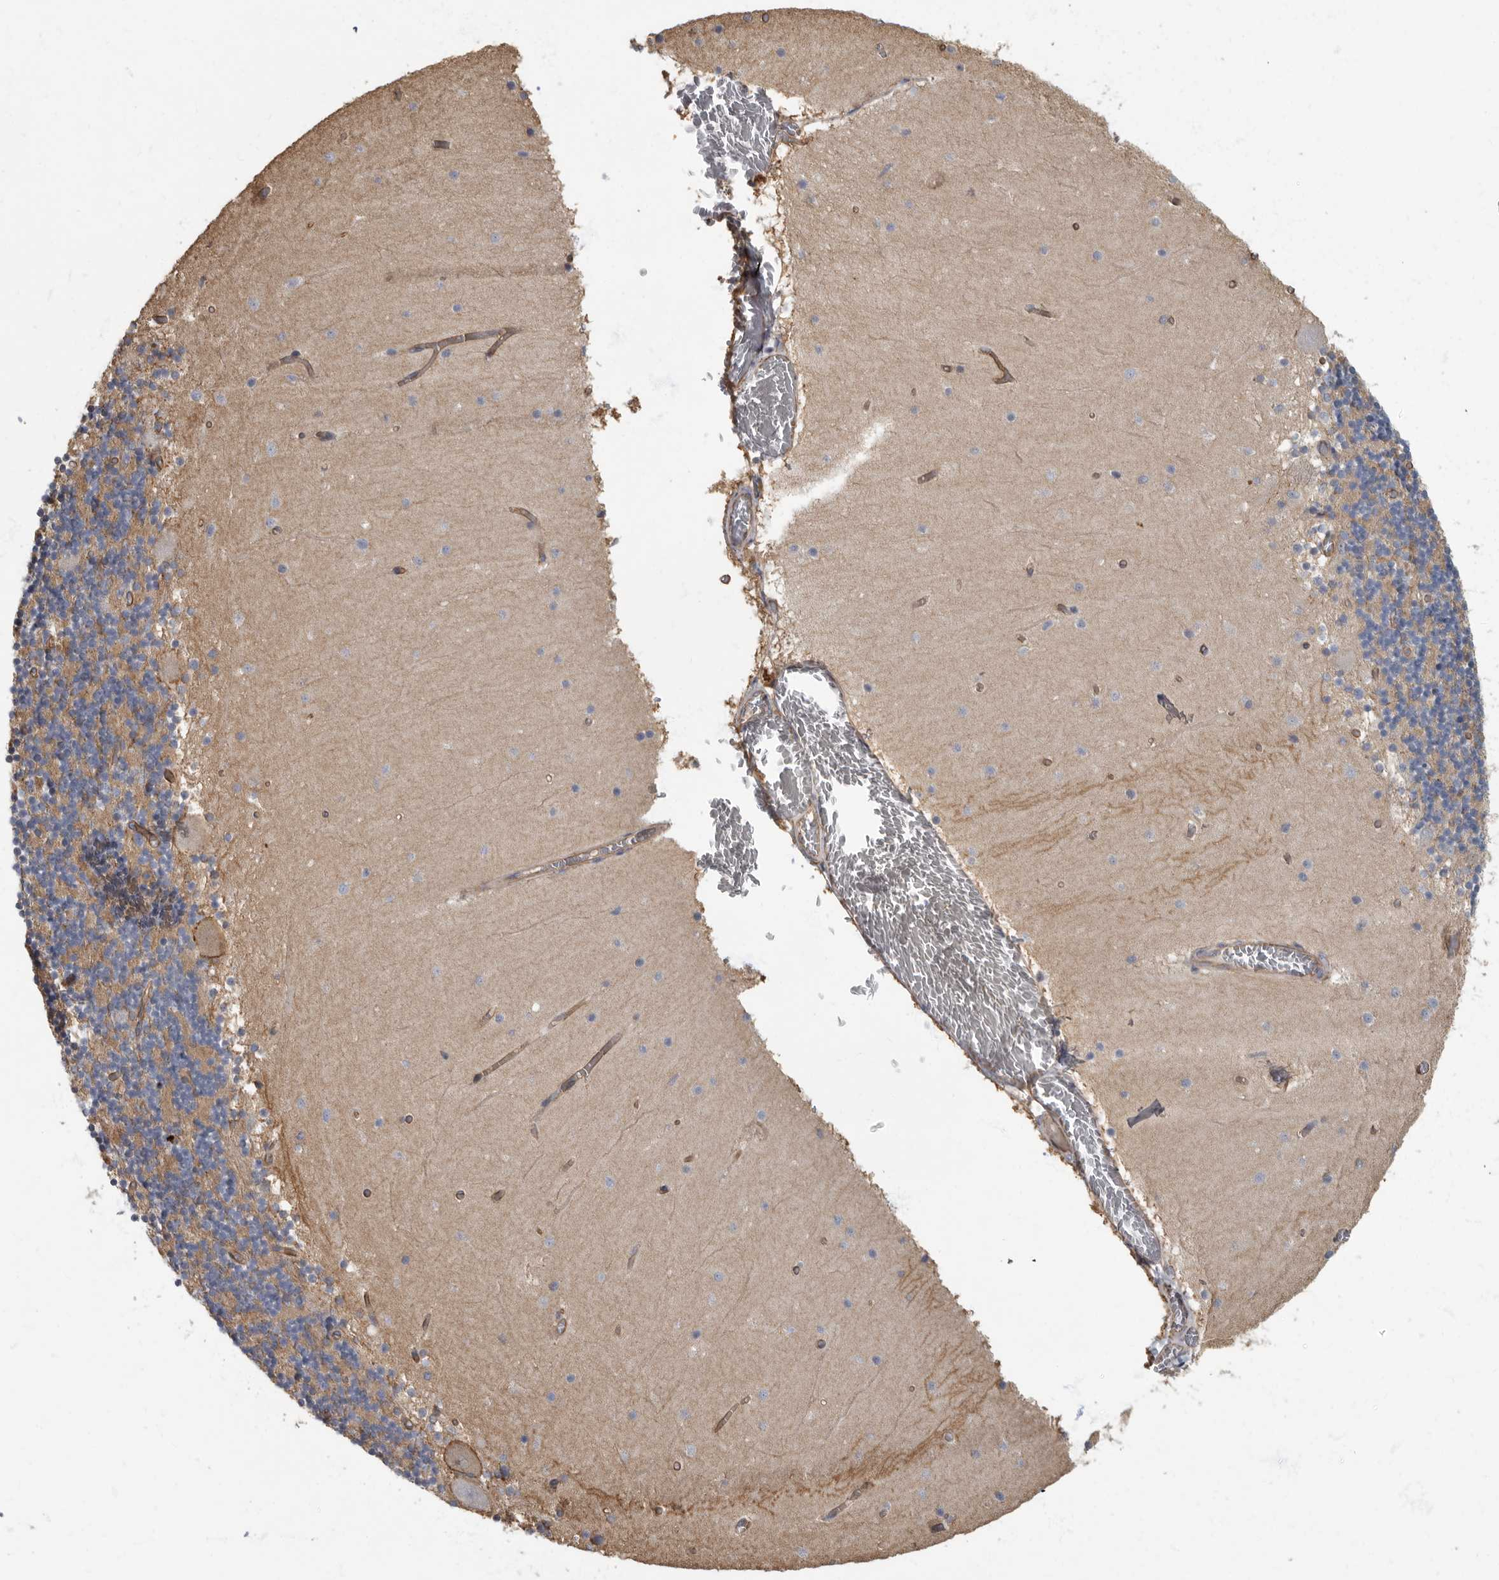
{"staining": {"intensity": "moderate", "quantity": "<25%", "location": "cytoplasmic/membranous"}, "tissue": "cerebellum", "cell_type": "Cells in granular layer", "image_type": "normal", "snomed": [{"axis": "morphology", "description": "Normal tissue, NOS"}, {"axis": "topography", "description": "Cerebellum"}], "caption": "Unremarkable cerebellum was stained to show a protein in brown. There is low levels of moderate cytoplasmic/membranous expression in approximately <25% of cells in granular layer. Using DAB (3,3'-diaminobenzidine) (brown) and hematoxylin (blue) stains, captured at high magnification using brightfield microscopy.", "gene": "PDK1", "patient": {"sex": "female", "age": 28}}